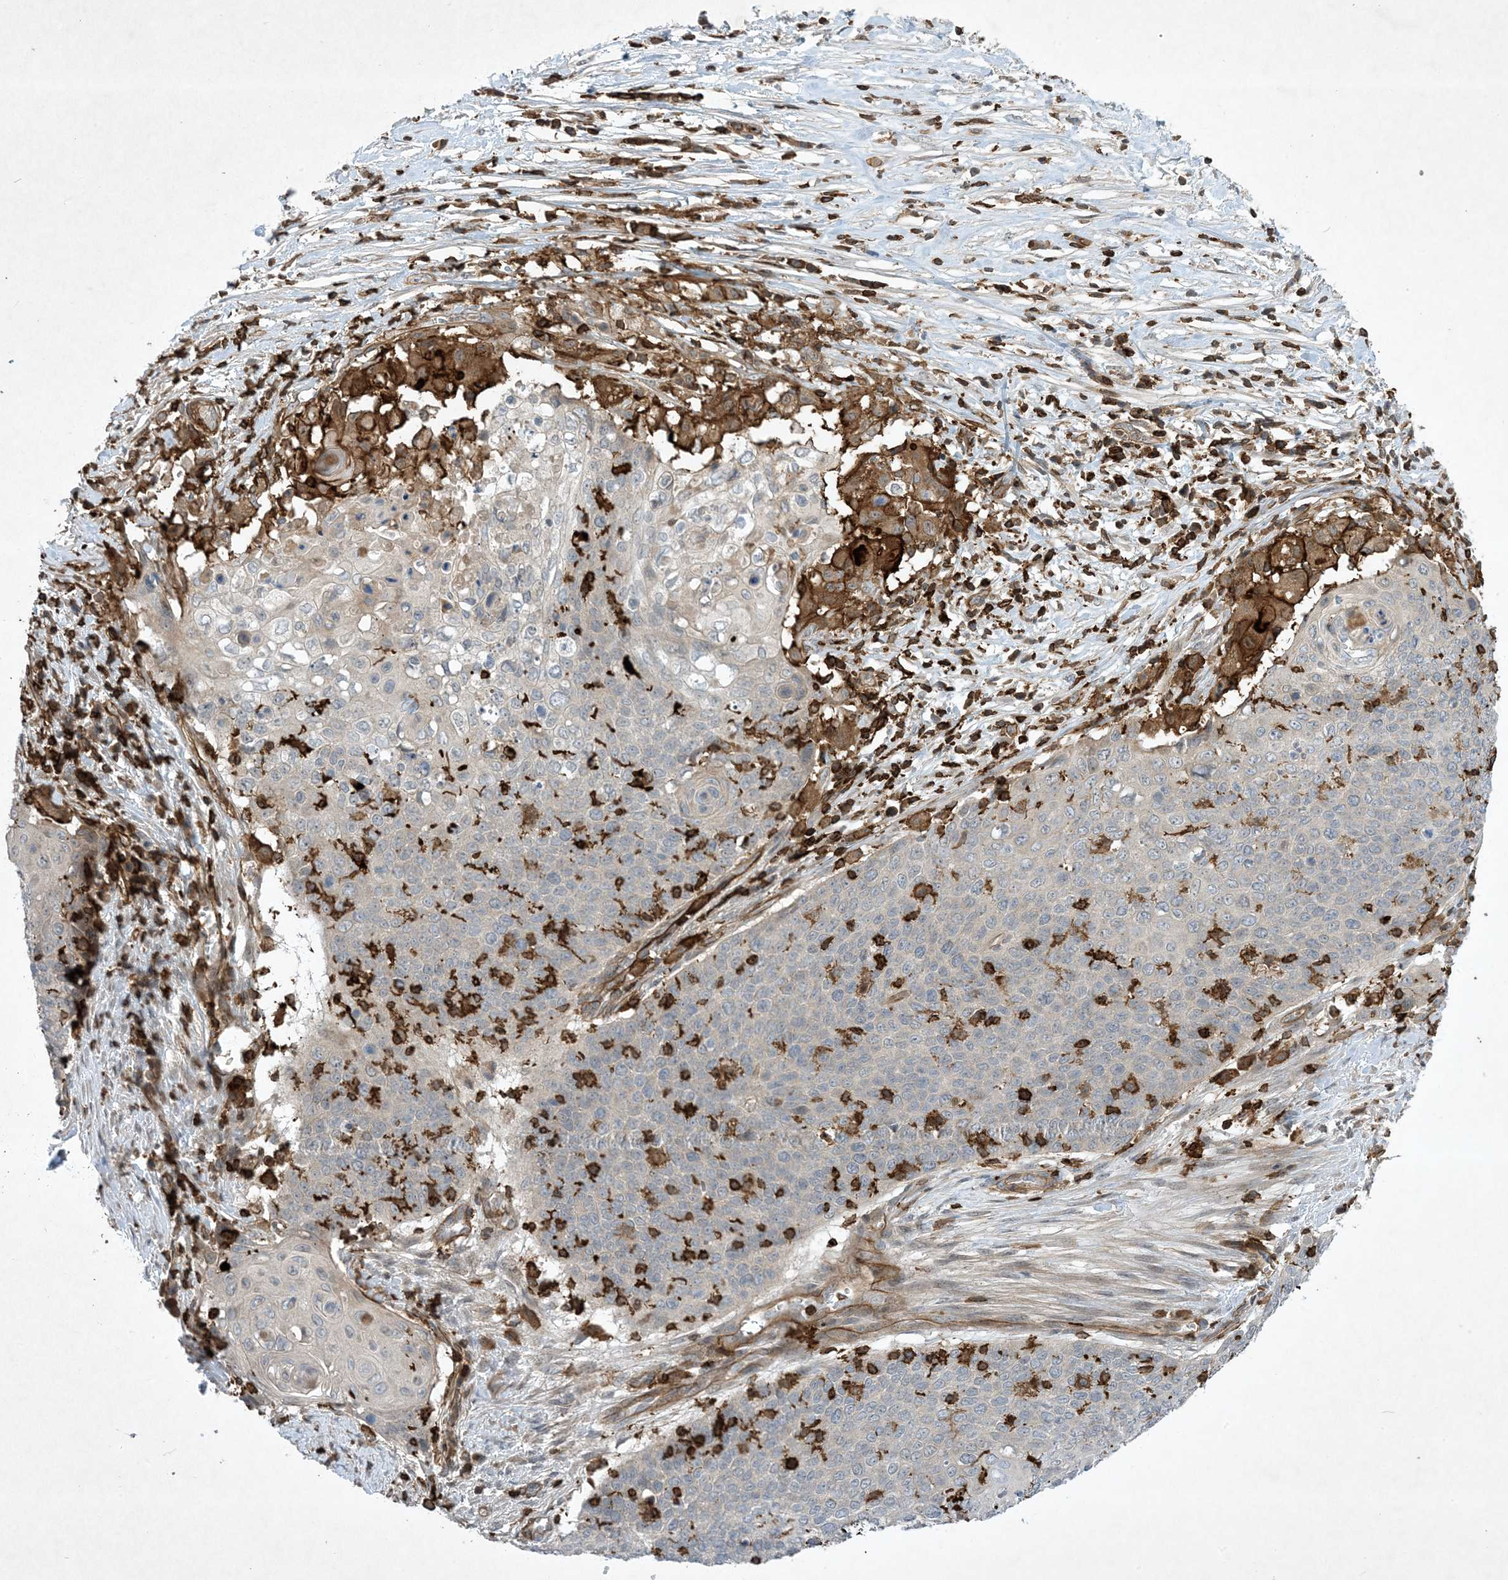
{"staining": {"intensity": "negative", "quantity": "none", "location": "none"}, "tissue": "cervical cancer", "cell_type": "Tumor cells", "image_type": "cancer", "snomed": [{"axis": "morphology", "description": "Squamous cell carcinoma, NOS"}, {"axis": "topography", "description": "Cervix"}], "caption": "Micrograph shows no significant protein staining in tumor cells of squamous cell carcinoma (cervical). Brightfield microscopy of immunohistochemistry stained with DAB (brown) and hematoxylin (blue), captured at high magnification.", "gene": "AK9", "patient": {"sex": "female", "age": 39}}